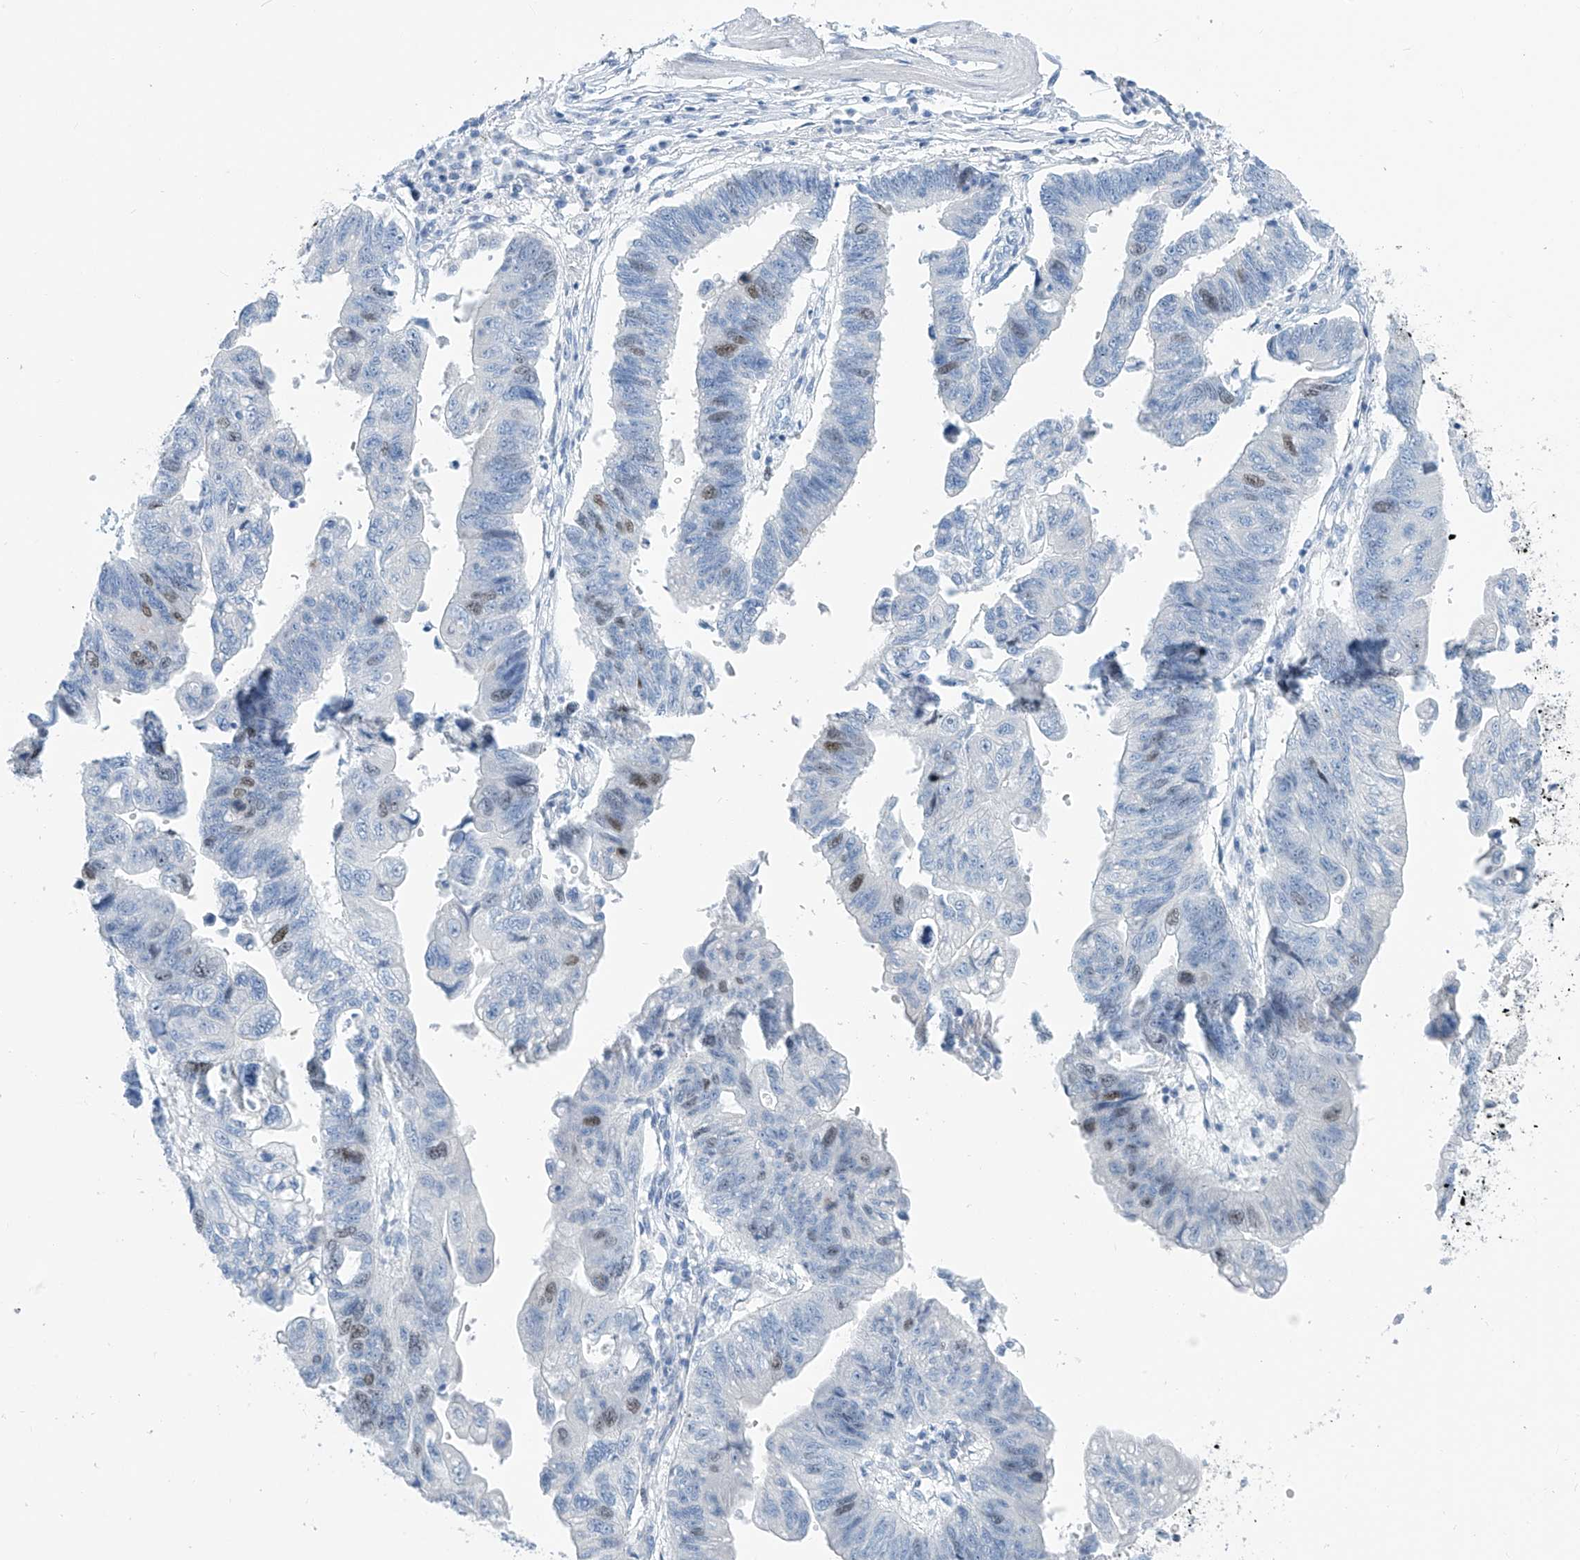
{"staining": {"intensity": "weak", "quantity": "<25%", "location": "nuclear"}, "tissue": "stomach cancer", "cell_type": "Tumor cells", "image_type": "cancer", "snomed": [{"axis": "morphology", "description": "Adenocarcinoma, NOS"}, {"axis": "topography", "description": "Stomach"}], "caption": "IHC image of neoplastic tissue: stomach adenocarcinoma stained with DAB exhibits no significant protein staining in tumor cells.", "gene": "SGO2", "patient": {"sex": "male", "age": 59}}